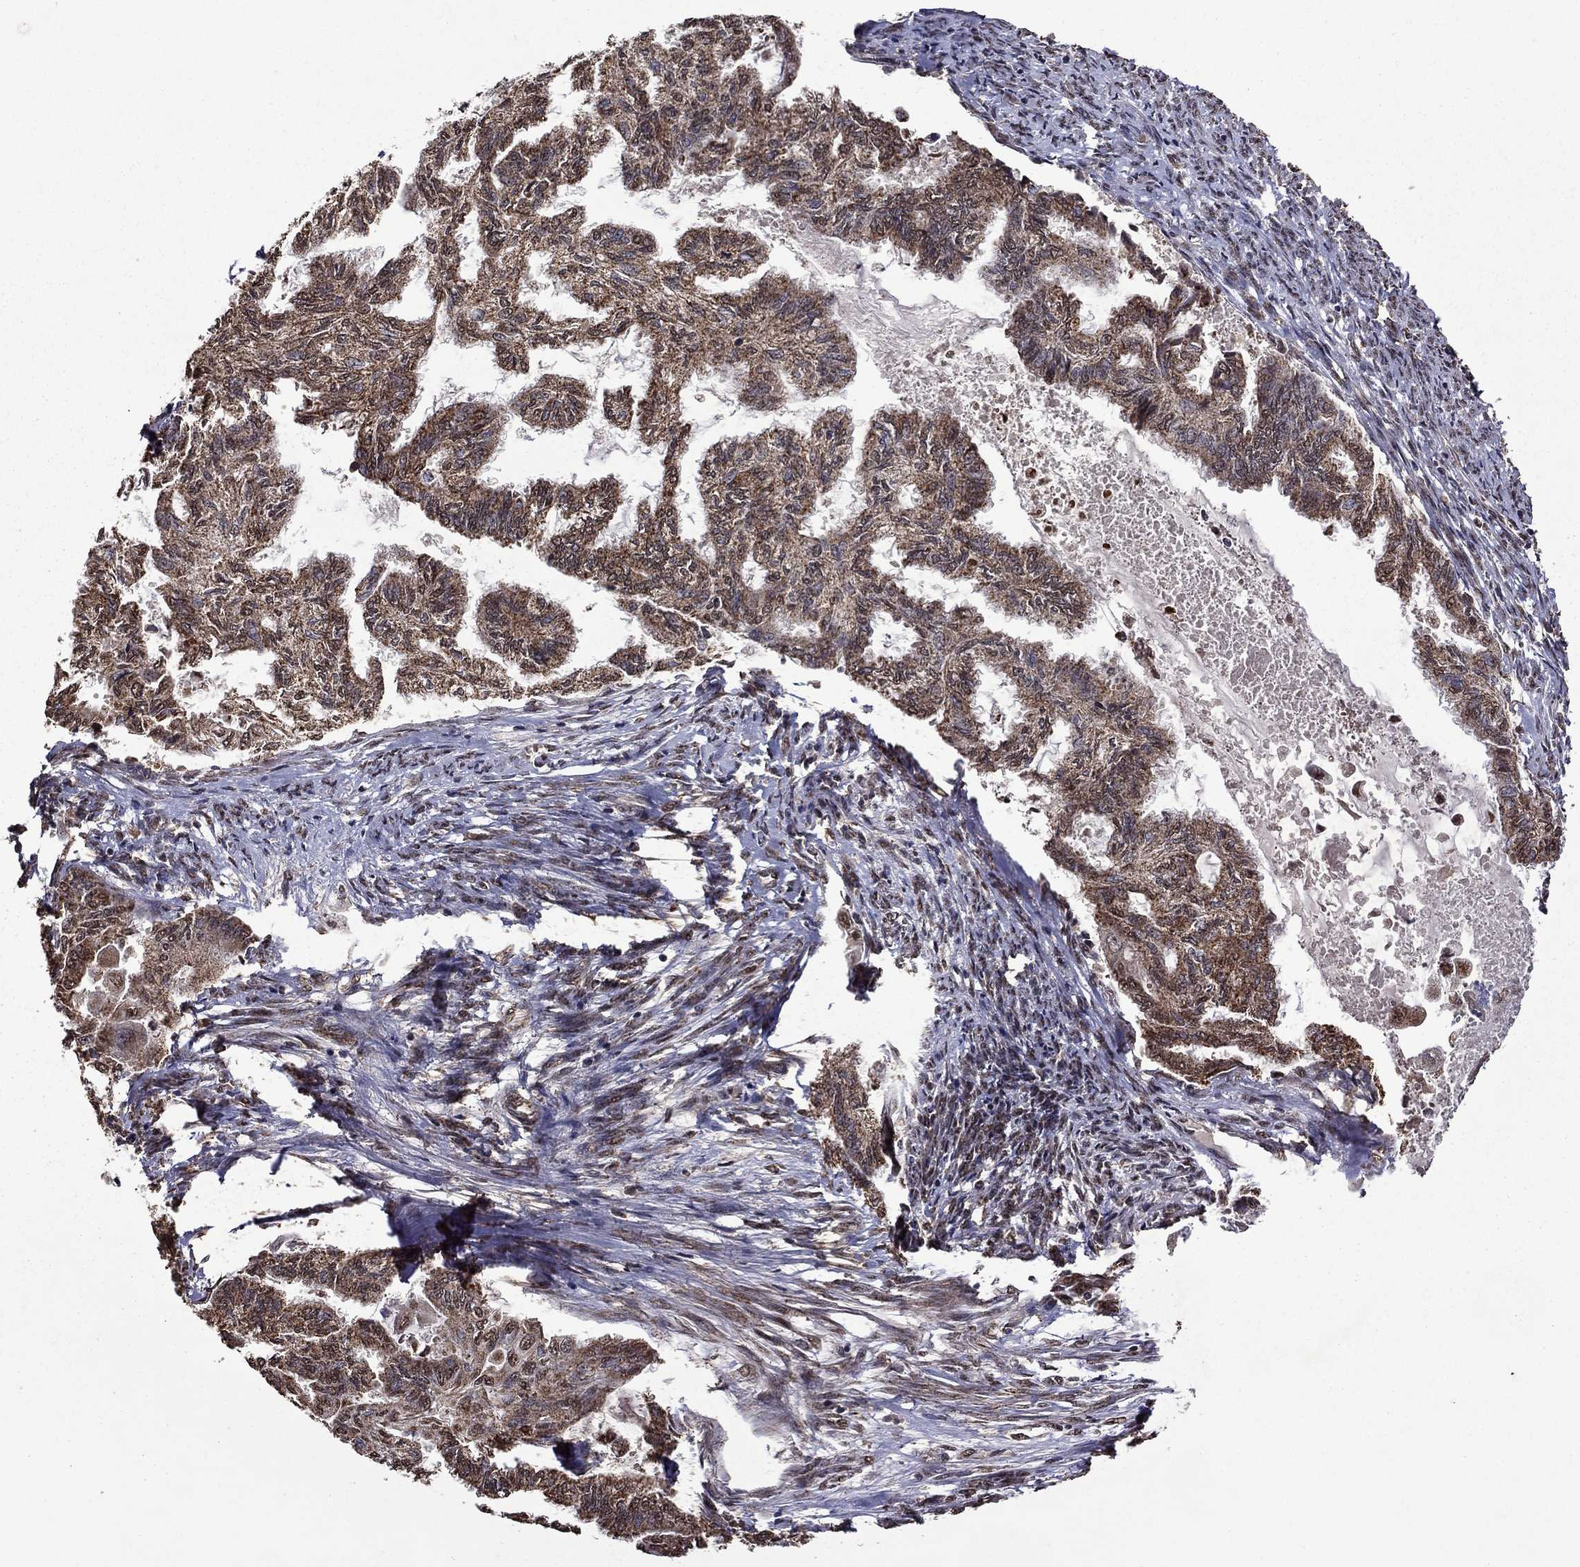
{"staining": {"intensity": "strong", "quantity": "25%-75%", "location": "cytoplasmic/membranous"}, "tissue": "endometrial cancer", "cell_type": "Tumor cells", "image_type": "cancer", "snomed": [{"axis": "morphology", "description": "Adenocarcinoma, NOS"}, {"axis": "topography", "description": "Endometrium"}], "caption": "Adenocarcinoma (endometrial) stained with immunohistochemistry exhibits strong cytoplasmic/membranous expression in approximately 25%-75% of tumor cells.", "gene": "ITM2B", "patient": {"sex": "female", "age": 86}}